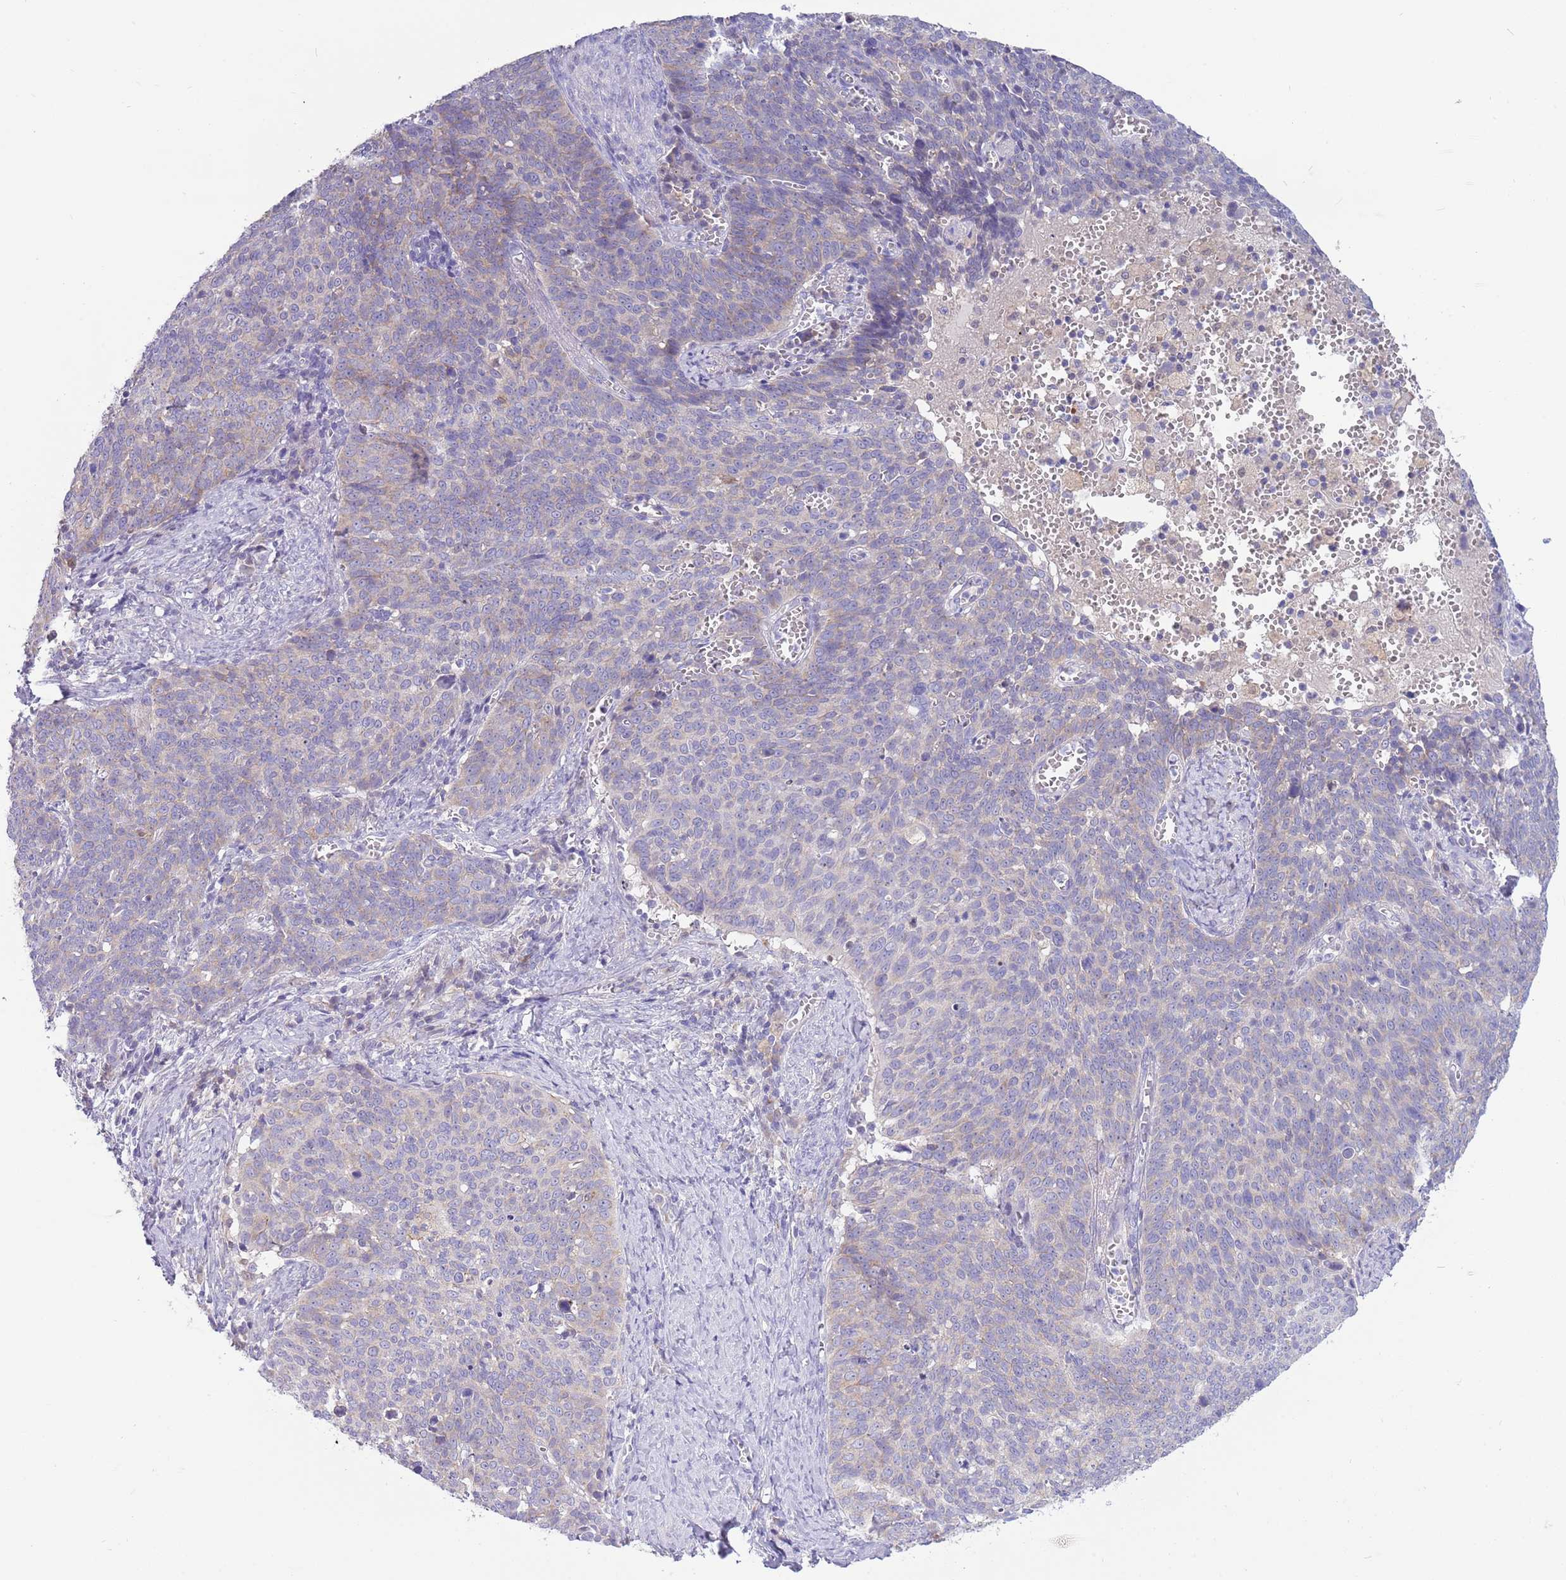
{"staining": {"intensity": "weak", "quantity": "<25%", "location": "cytoplasmic/membranous"}, "tissue": "cervical cancer", "cell_type": "Tumor cells", "image_type": "cancer", "snomed": [{"axis": "morphology", "description": "Normal tissue, NOS"}, {"axis": "morphology", "description": "Squamous cell carcinoma, NOS"}, {"axis": "topography", "description": "Cervix"}], "caption": "An image of human squamous cell carcinoma (cervical) is negative for staining in tumor cells.", "gene": "DDHD1", "patient": {"sex": "female", "age": 39}}